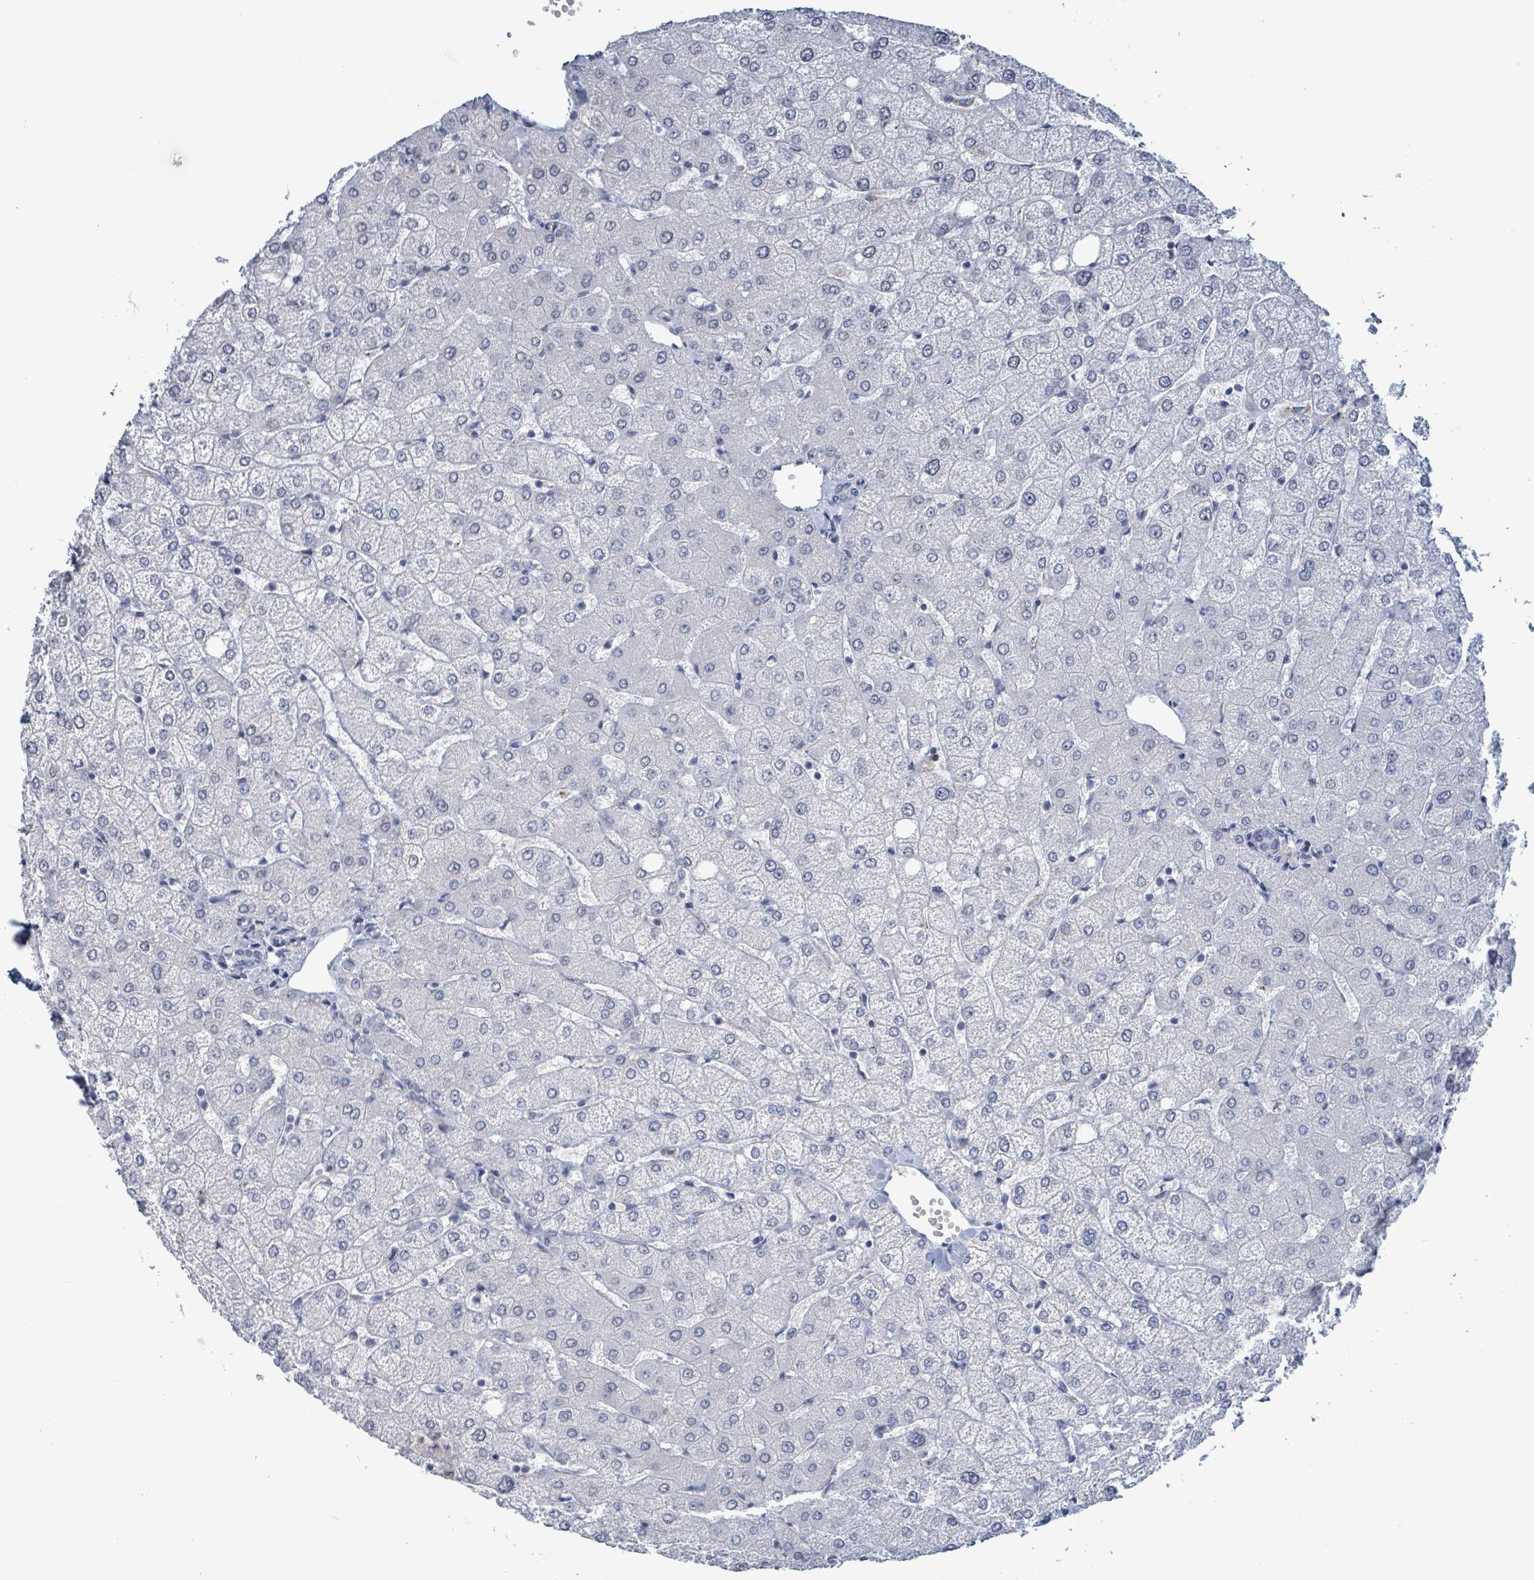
{"staining": {"intensity": "negative", "quantity": "none", "location": "none"}, "tissue": "liver", "cell_type": "Cholangiocytes", "image_type": "normal", "snomed": [{"axis": "morphology", "description": "Normal tissue, NOS"}, {"axis": "topography", "description": "Liver"}], "caption": "IHC of benign liver exhibits no positivity in cholangiocytes.", "gene": "NTN3", "patient": {"sex": "female", "age": 54}}